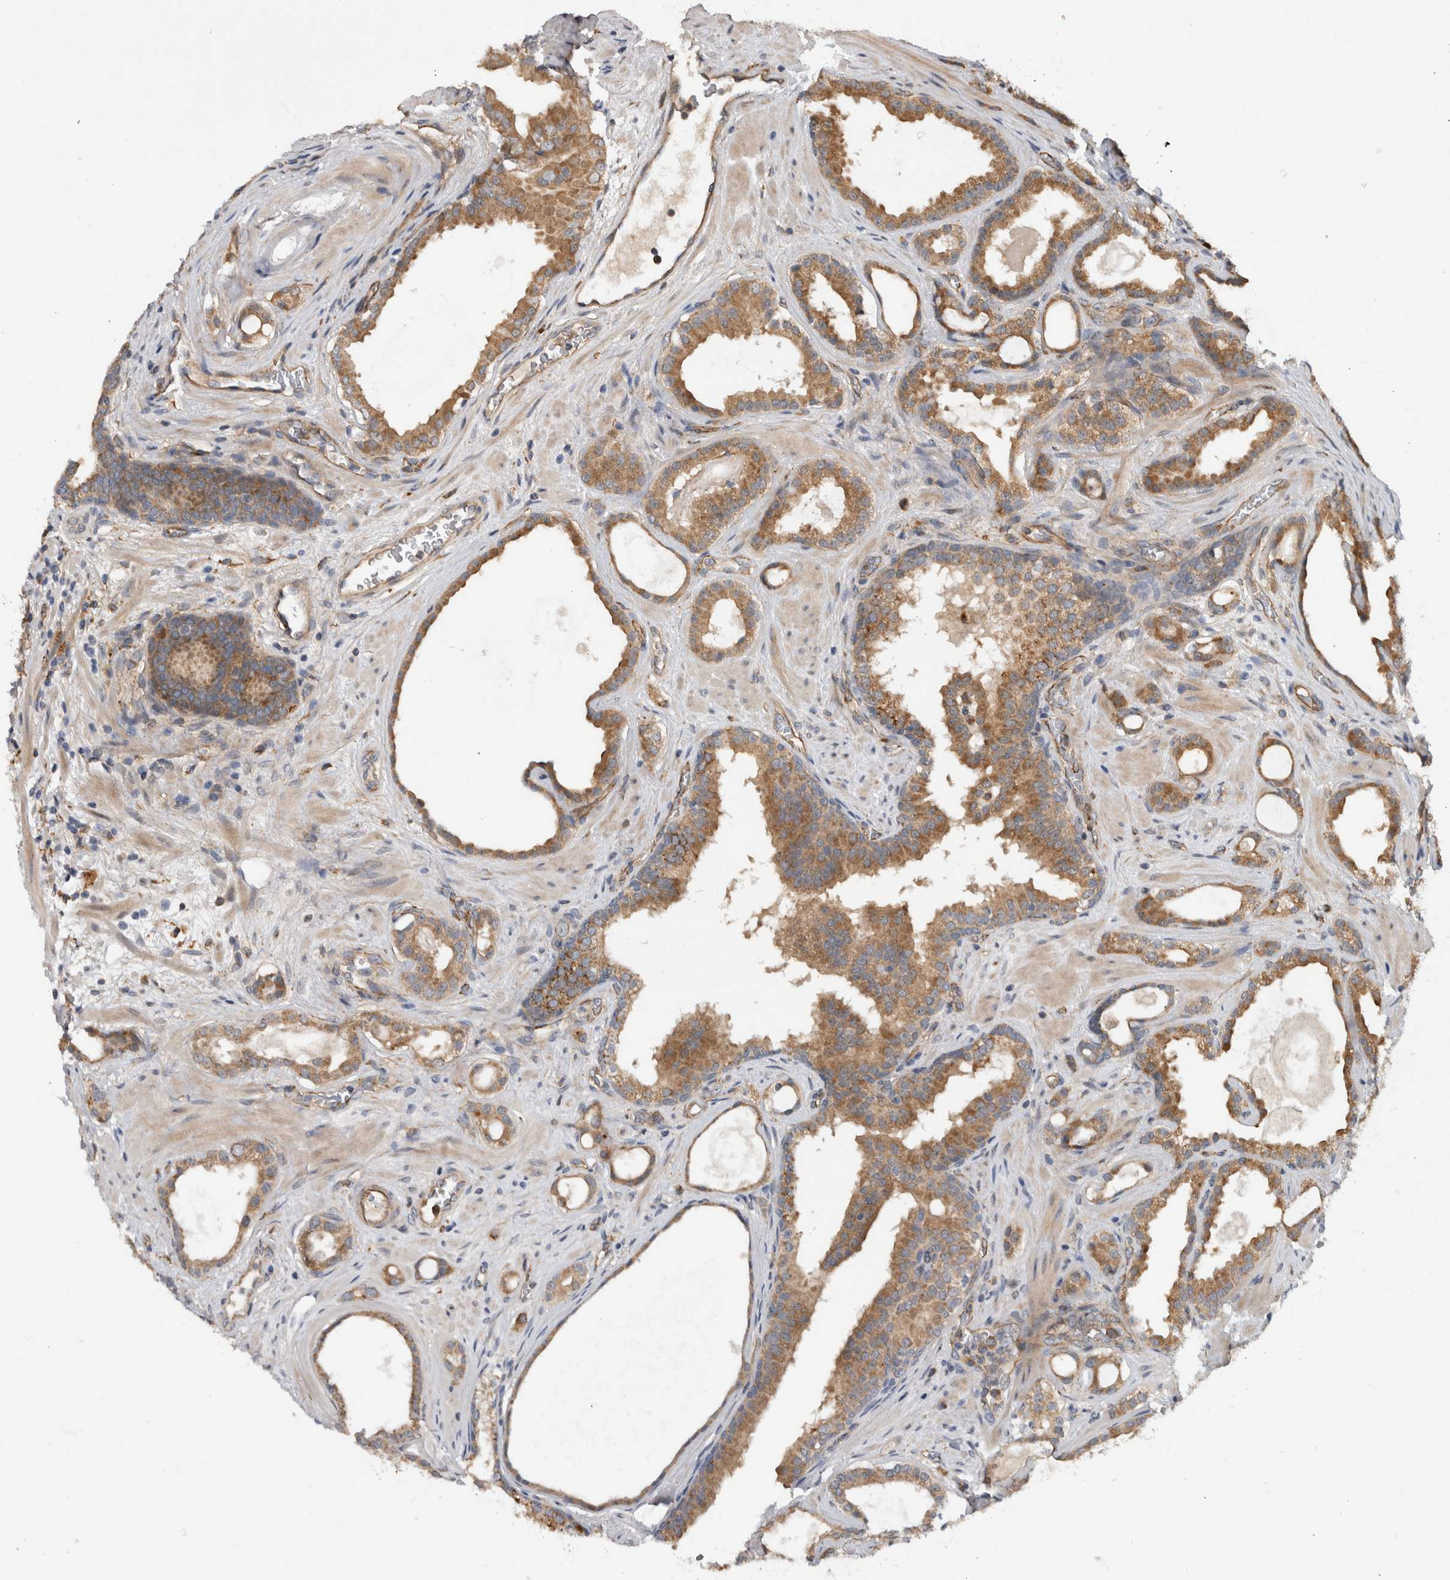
{"staining": {"intensity": "moderate", "quantity": ">75%", "location": "cytoplasmic/membranous"}, "tissue": "prostate cancer", "cell_type": "Tumor cells", "image_type": "cancer", "snomed": [{"axis": "morphology", "description": "Adenocarcinoma, High grade"}, {"axis": "topography", "description": "Prostate"}], "caption": "IHC (DAB (3,3'-diaminobenzidine)) staining of prostate cancer (high-grade adenocarcinoma) displays moderate cytoplasmic/membranous protein expression in about >75% of tumor cells. (brown staining indicates protein expression, while blue staining denotes nuclei).", "gene": "ADGRL3", "patient": {"sex": "male", "age": 60}}